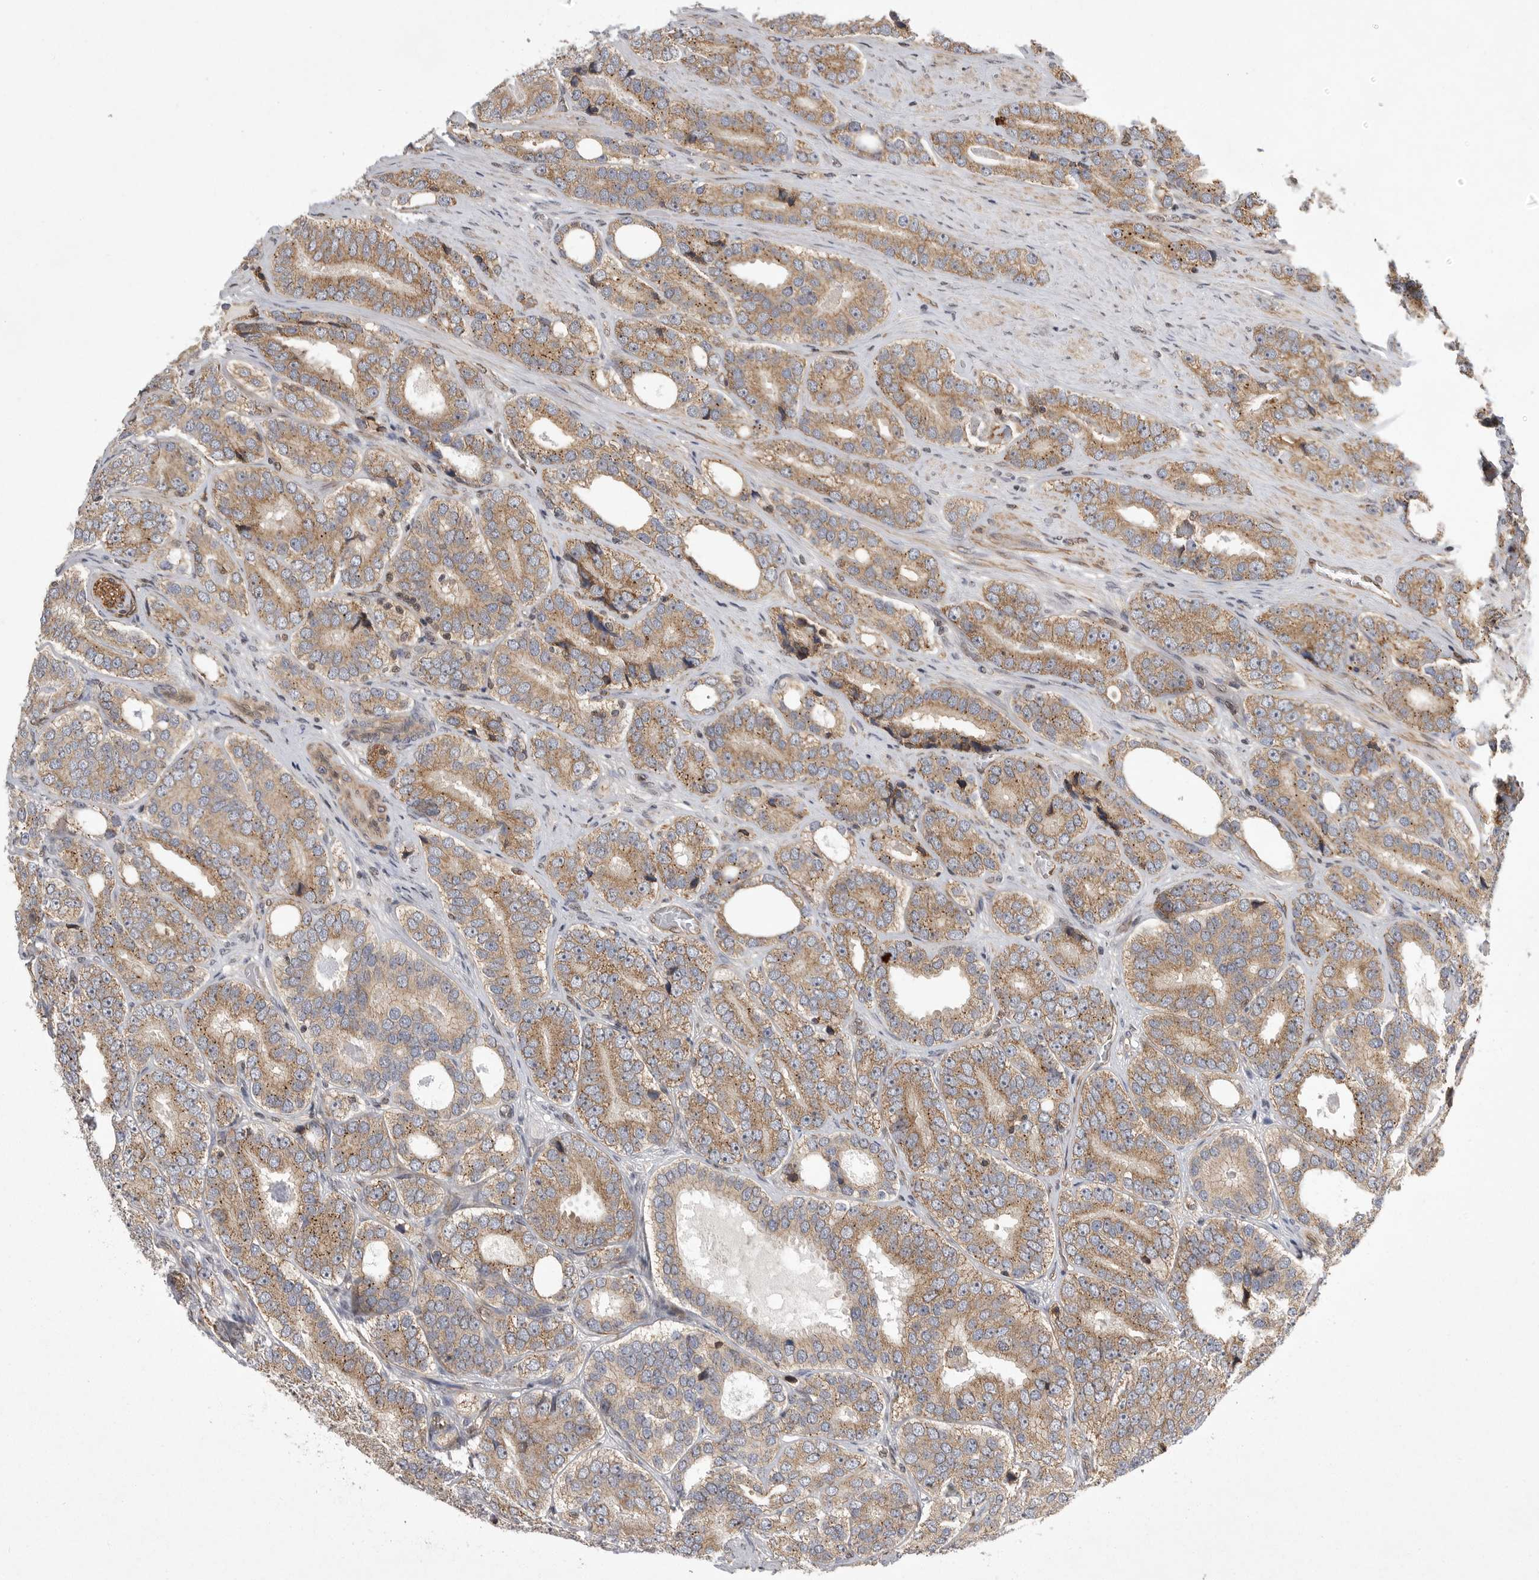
{"staining": {"intensity": "moderate", "quantity": ">75%", "location": "cytoplasmic/membranous"}, "tissue": "prostate cancer", "cell_type": "Tumor cells", "image_type": "cancer", "snomed": [{"axis": "morphology", "description": "Adenocarcinoma, High grade"}, {"axis": "topography", "description": "Prostate"}], "caption": "High-power microscopy captured an IHC photomicrograph of prostate high-grade adenocarcinoma, revealing moderate cytoplasmic/membranous positivity in about >75% of tumor cells.", "gene": "NECTIN1", "patient": {"sex": "male", "age": 56}}